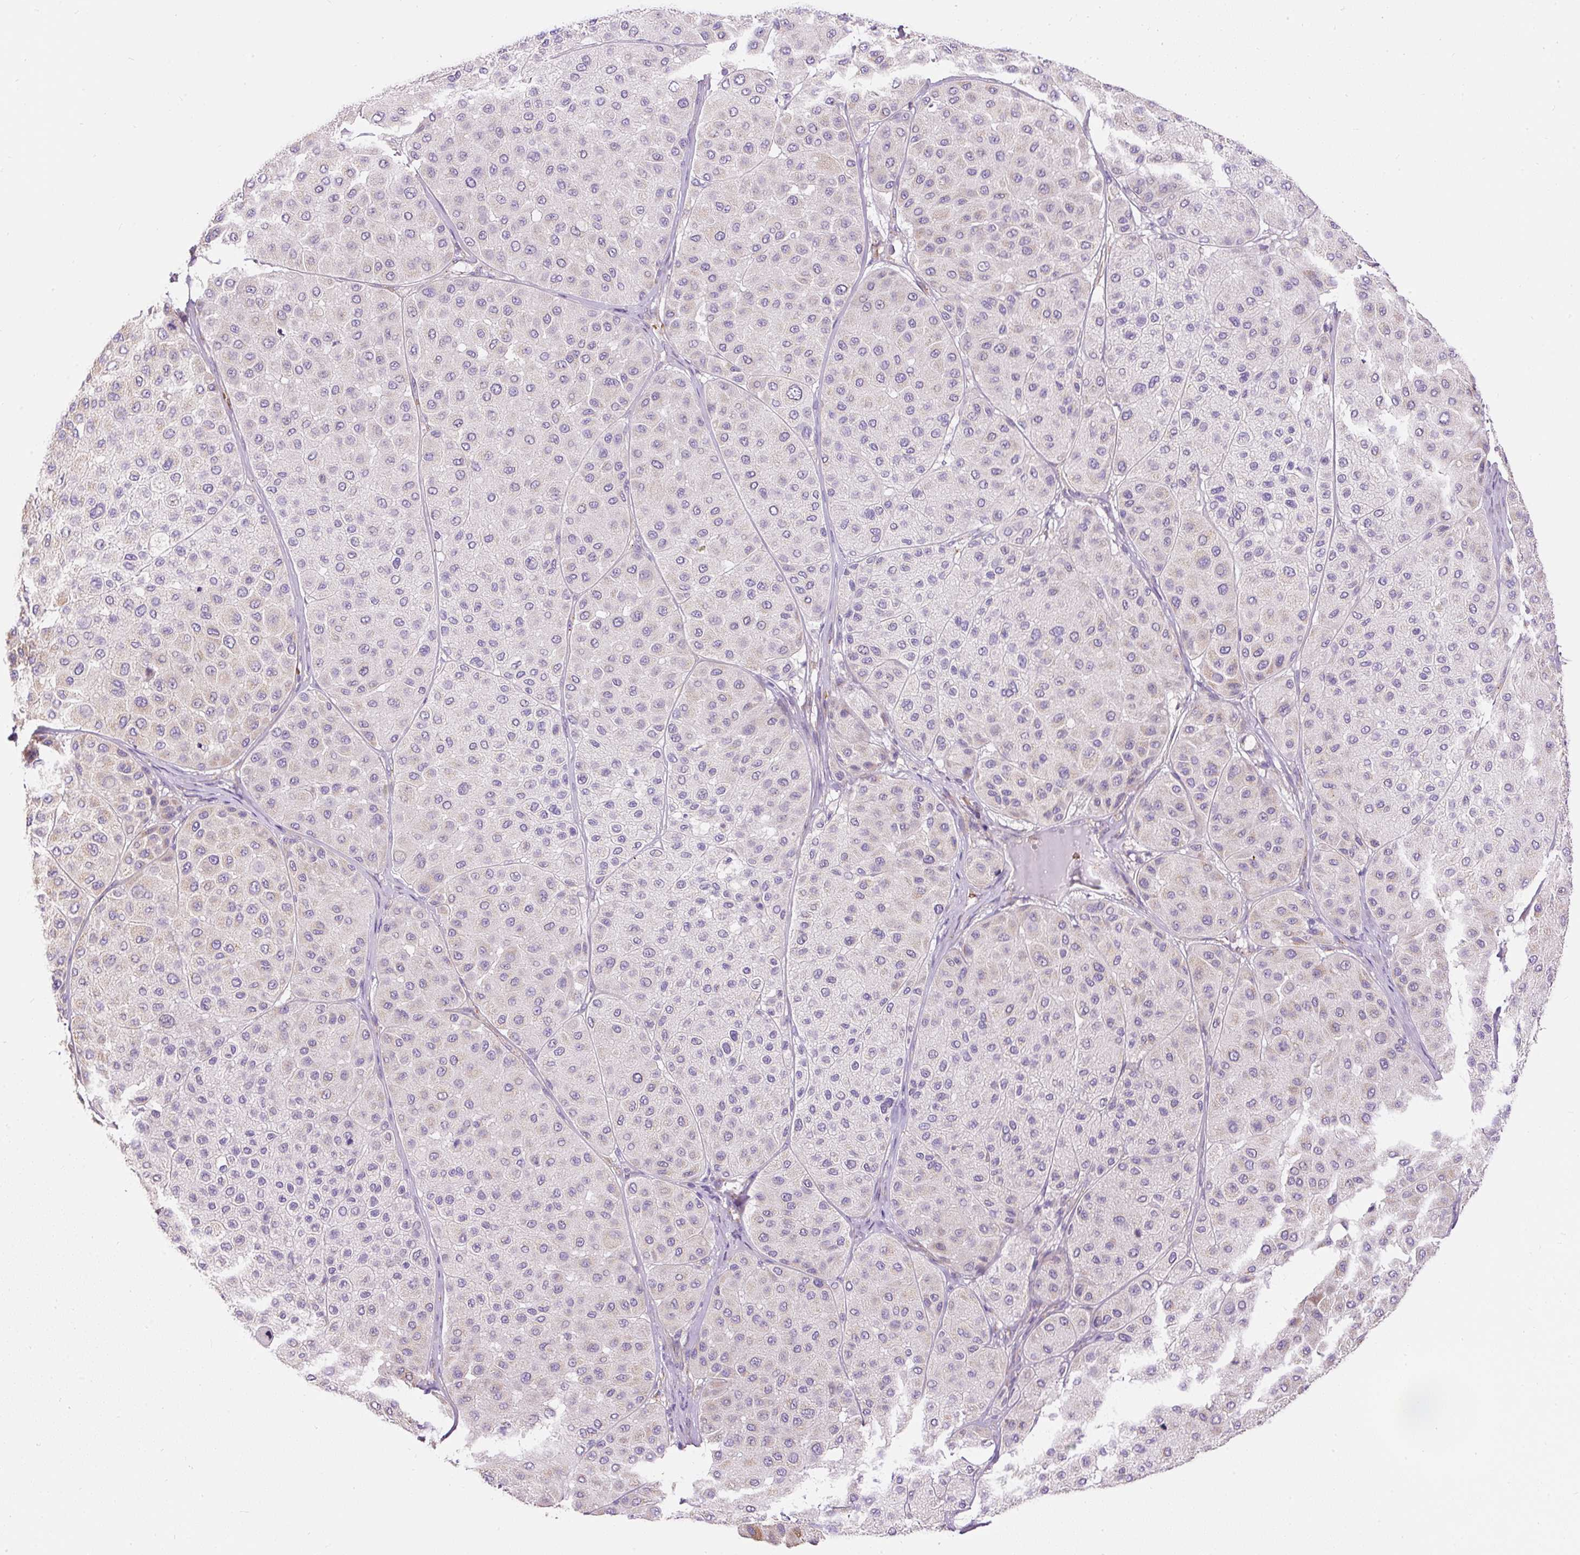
{"staining": {"intensity": "weak", "quantity": "<25%", "location": "cytoplasmic/membranous"}, "tissue": "melanoma", "cell_type": "Tumor cells", "image_type": "cancer", "snomed": [{"axis": "morphology", "description": "Malignant melanoma, Metastatic site"}, {"axis": "topography", "description": "Smooth muscle"}], "caption": "Melanoma was stained to show a protein in brown. There is no significant expression in tumor cells.", "gene": "PRRC2A", "patient": {"sex": "male", "age": 41}}